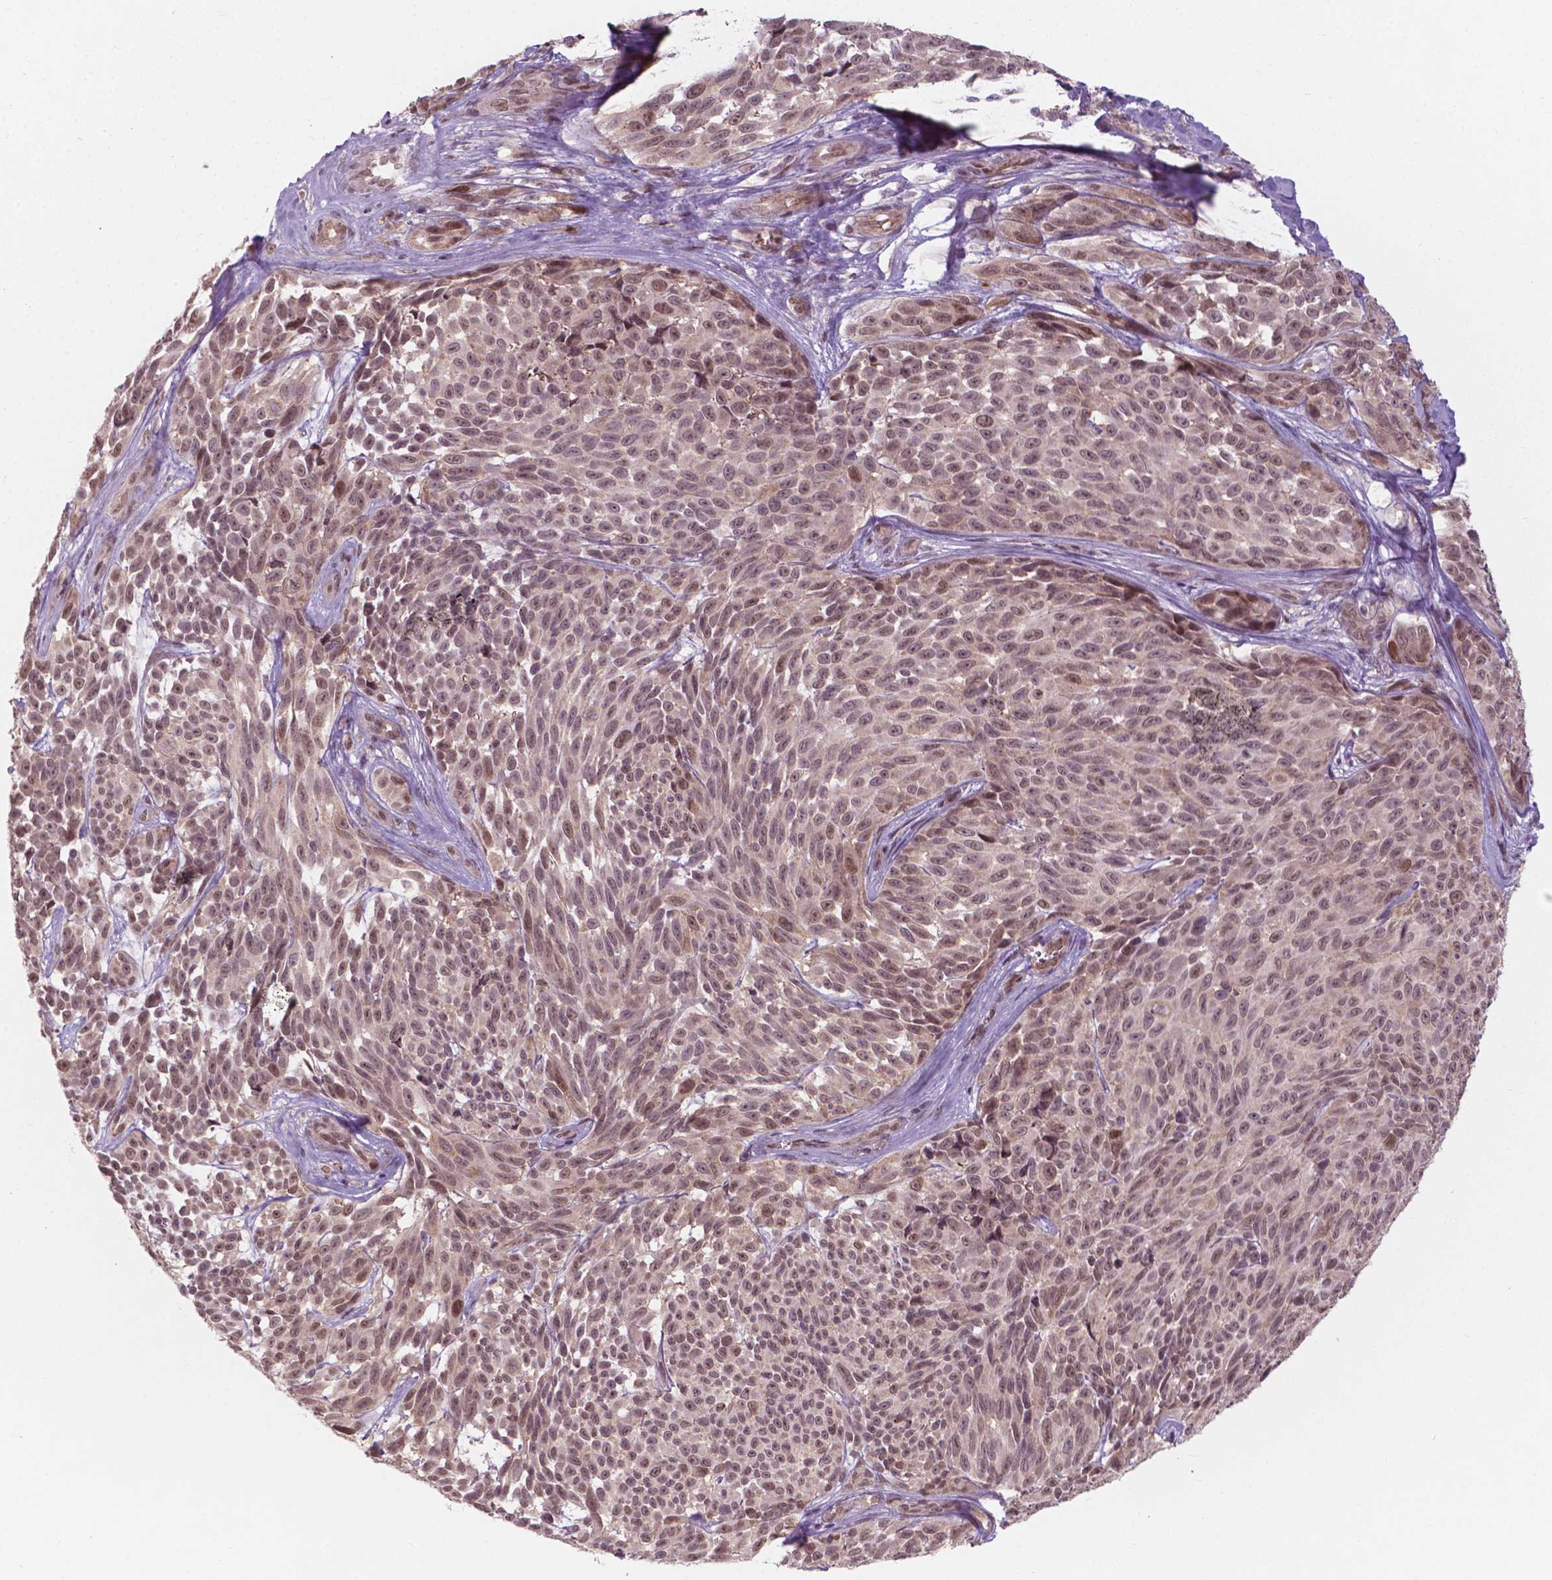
{"staining": {"intensity": "moderate", "quantity": "25%-75%", "location": "nuclear"}, "tissue": "melanoma", "cell_type": "Tumor cells", "image_type": "cancer", "snomed": [{"axis": "morphology", "description": "Malignant melanoma, NOS"}, {"axis": "topography", "description": "Skin"}], "caption": "Immunohistochemical staining of melanoma reveals medium levels of moderate nuclear positivity in about 25%-75% of tumor cells. (DAB (3,3'-diaminobenzidine) IHC, brown staining for protein, blue staining for nuclei).", "gene": "NFAT5", "patient": {"sex": "female", "age": 88}}